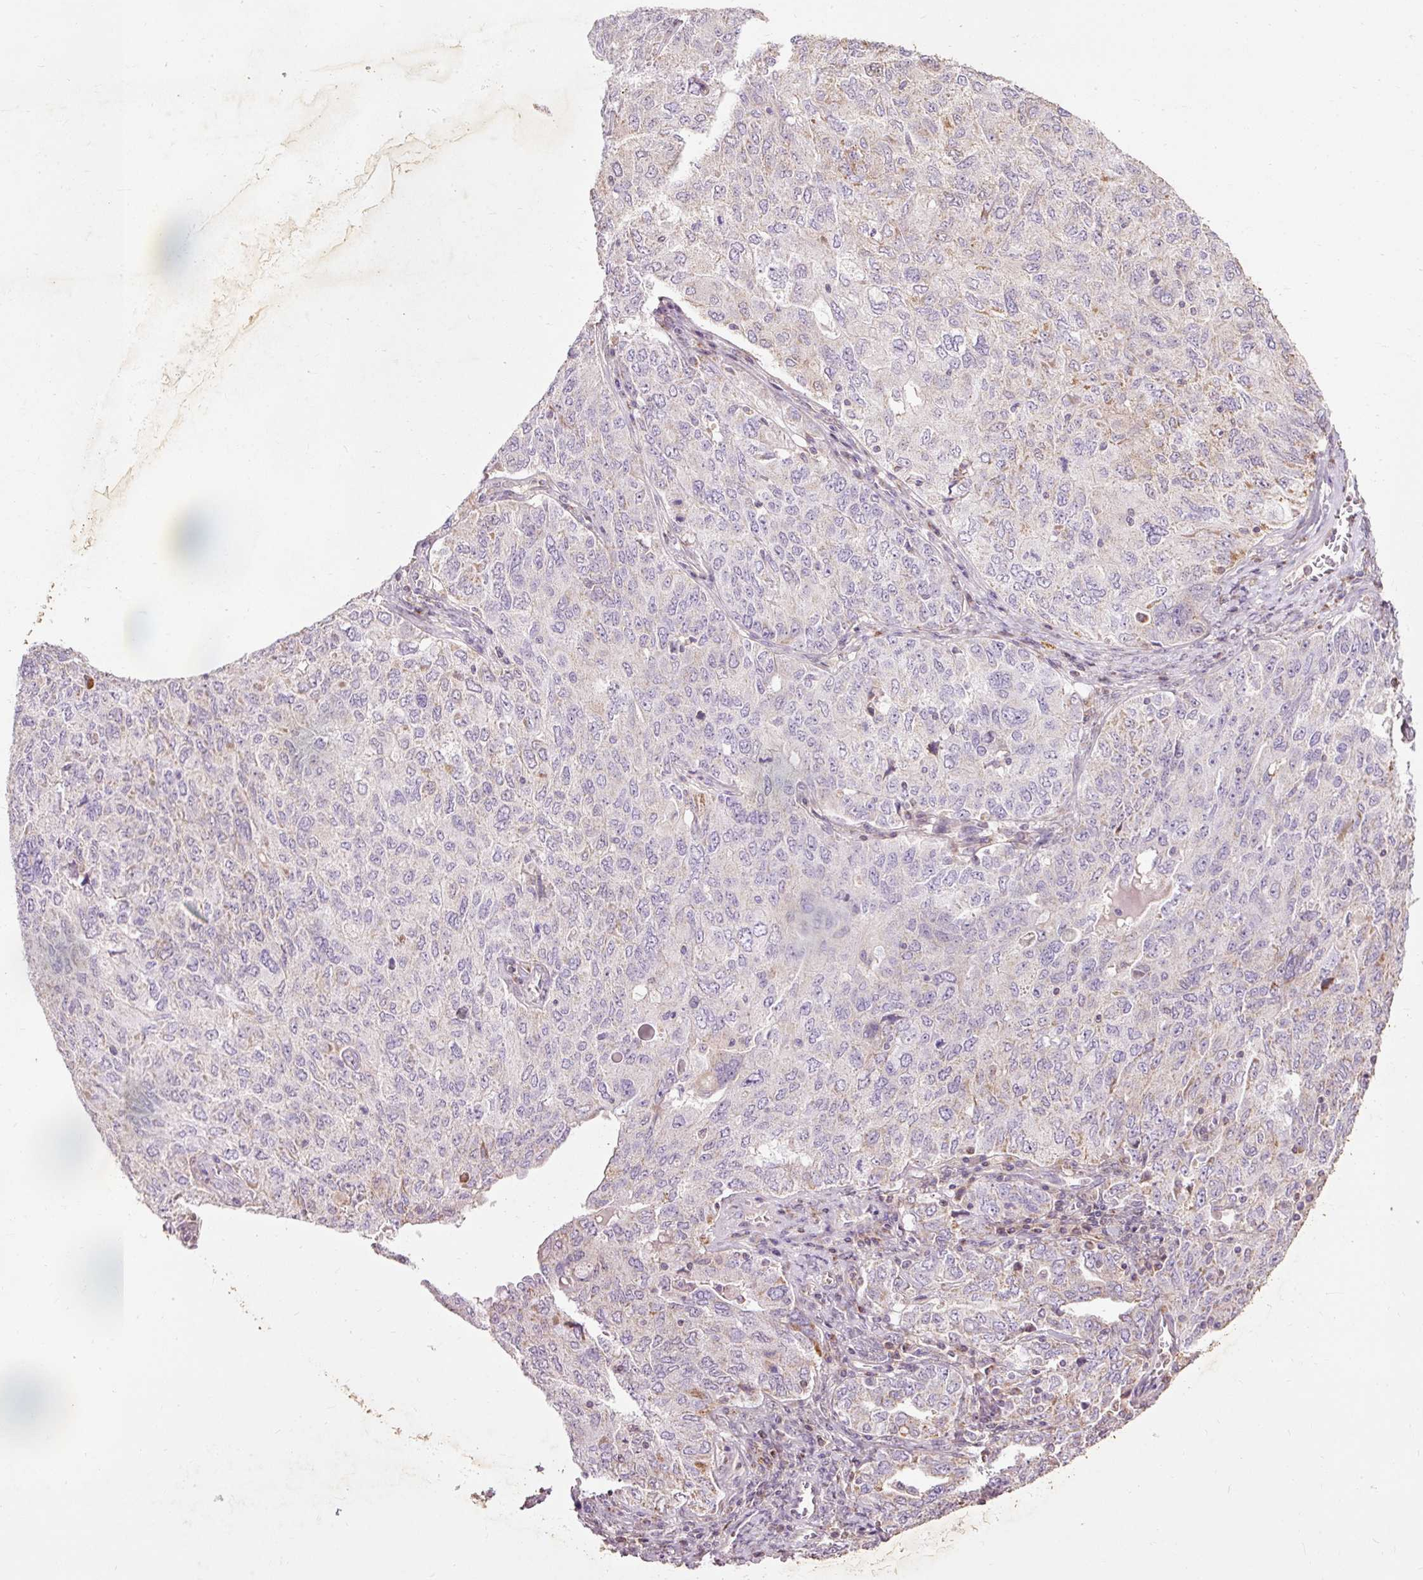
{"staining": {"intensity": "negative", "quantity": "none", "location": "none"}, "tissue": "ovarian cancer", "cell_type": "Tumor cells", "image_type": "cancer", "snomed": [{"axis": "morphology", "description": "Carcinoma, endometroid"}, {"axis": "topography", "description": "Ovary"}], "caption": "This is an immunohistochemistry (IHC) photomicrograph of ovarian cancer (endometroid carcinoma). There is no staining in tumor cells.", "gene": "PRDX5", "patient": {"sex": "female", "age": 62}}